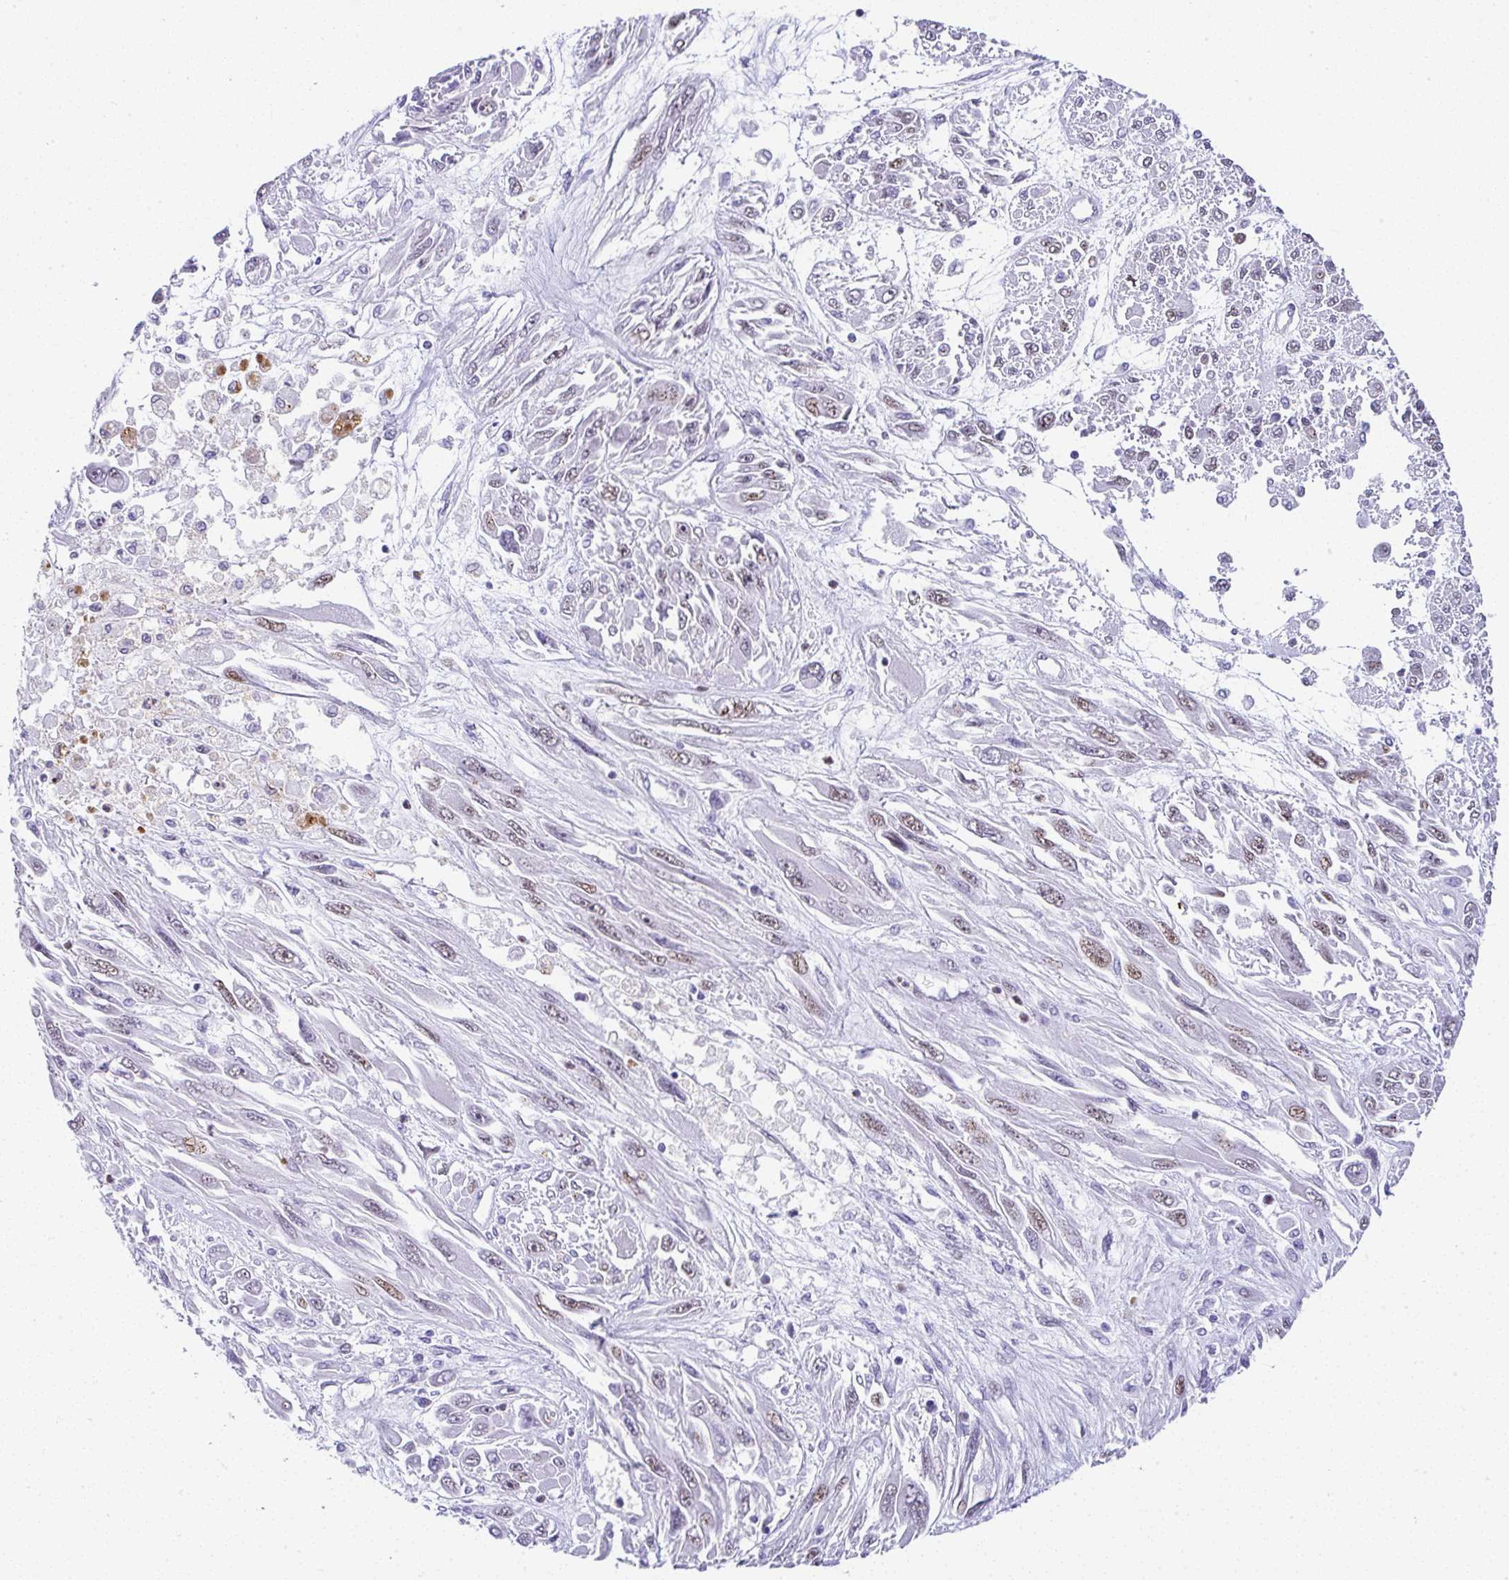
{"staining": {"intensity": "moderate", "quantity": "<25%", "location": "nuclear"}, "tissue": "melanoma", "cell_type": "Tumor cells", "image_type": "cancer", "snomed": [{"axis": "morphology", "description": "Malignant melanoma, NOS"}, {"axis": "topography", "description": "Skin"}], "caption": "Brown immunohistochemical staining in melanoma shows moderate nuclear expression in approximately <25% of tumor cells. The staining was performed using DAB (3,3'-diaminobenzidine), with brown indicating positive protein expression. Nuclei are stained blue with hematoxylin.", "gene": "NR1D2", "patient": {"sex": "female", "age": 91}}